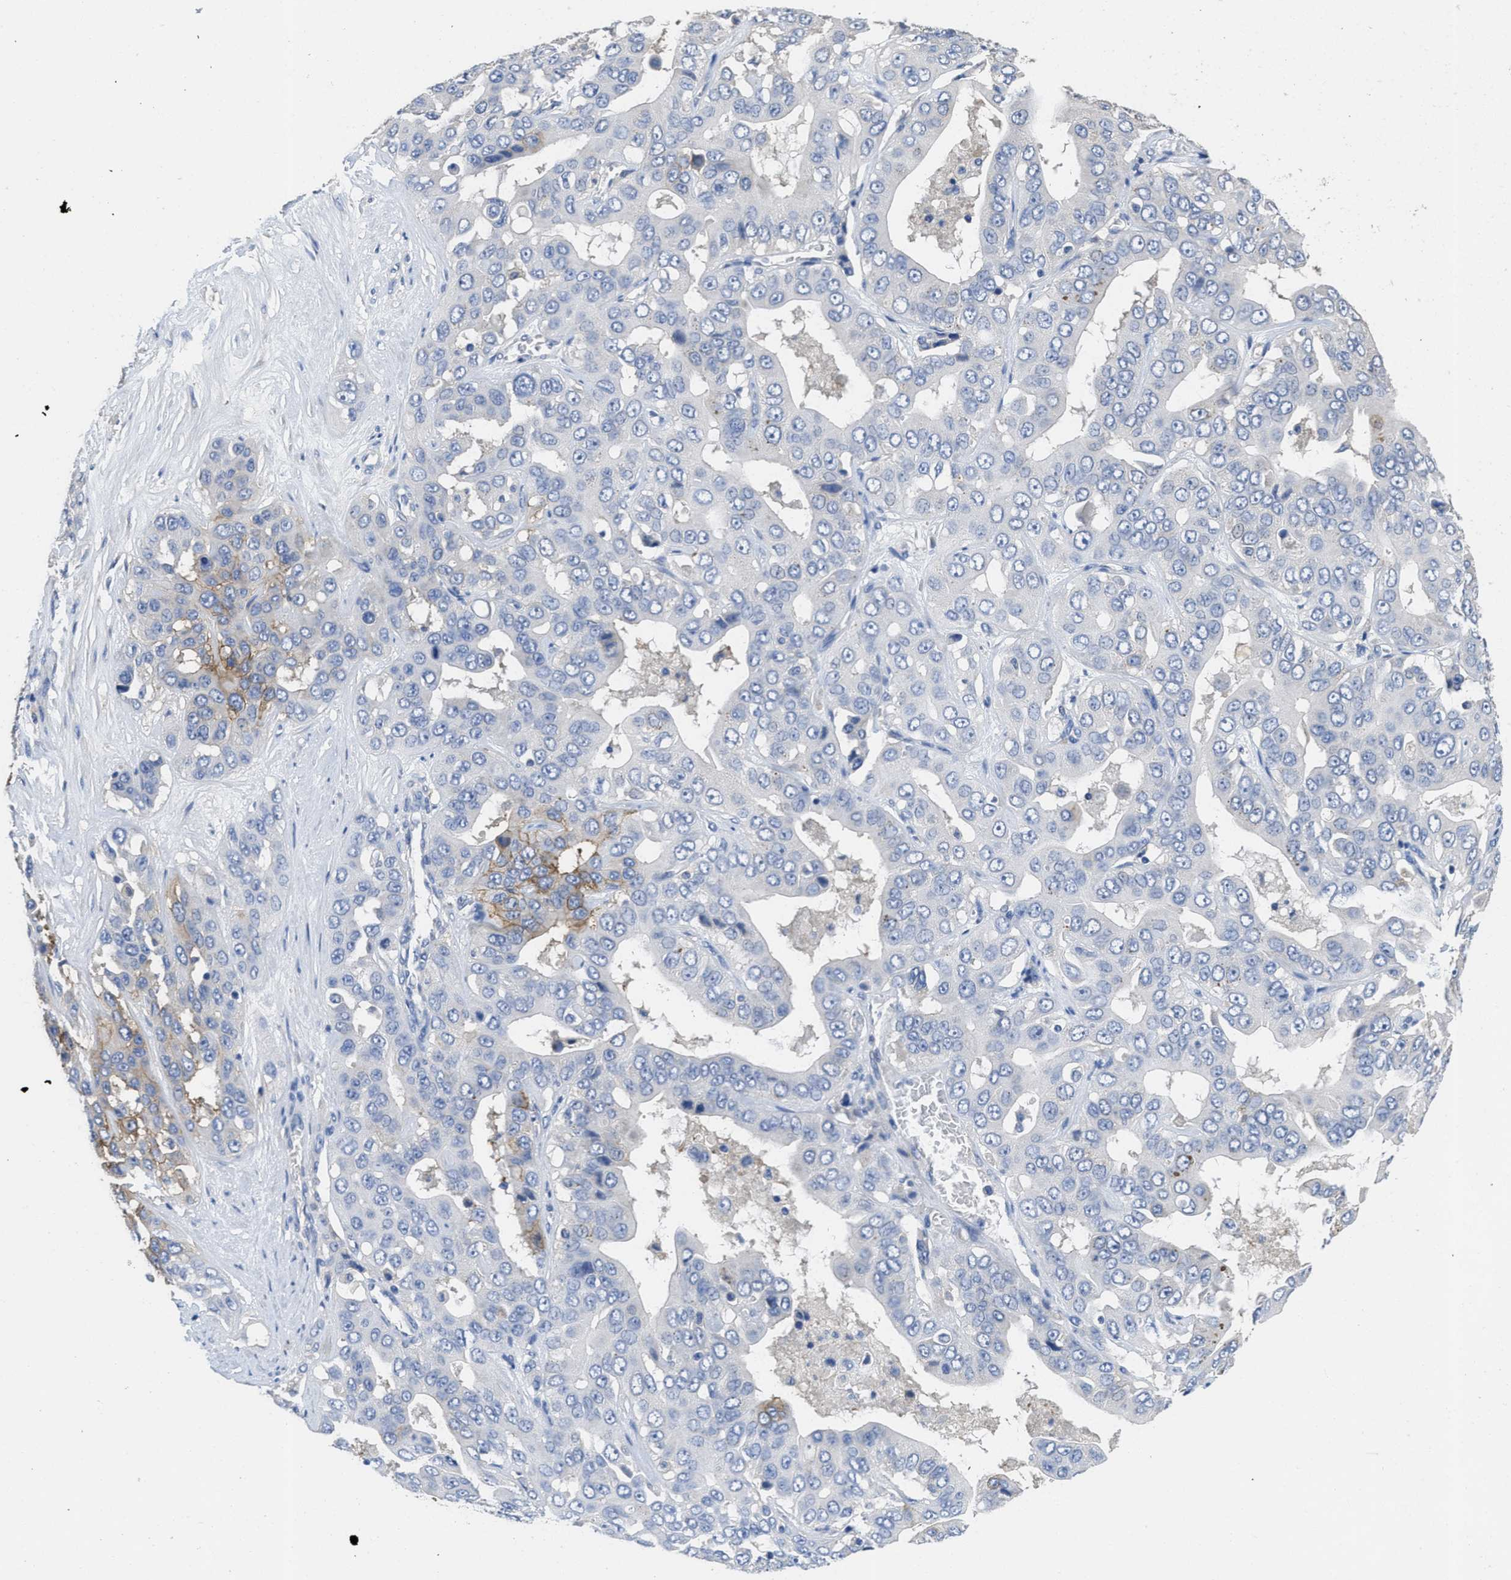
{"staining": {"intensity": "moderate", "quantity": "<25%", "location": "cytoplasmic/membranous"}, "tissue": "liver cancer", "cell_type": "Tumor cells", "image_type": "cancer", "snomed": [{"axis": "morphology", "description": "Cholangiocarcinoma"}, {"axis": "topography", "description": "Liver"}], "caption": "Moderate cytoplasmic/membranous expression is present in approximately <25% of tumor cells in liver cancer.", "gene": "CA9", "patient": {"sex": "female", "age": 52}}